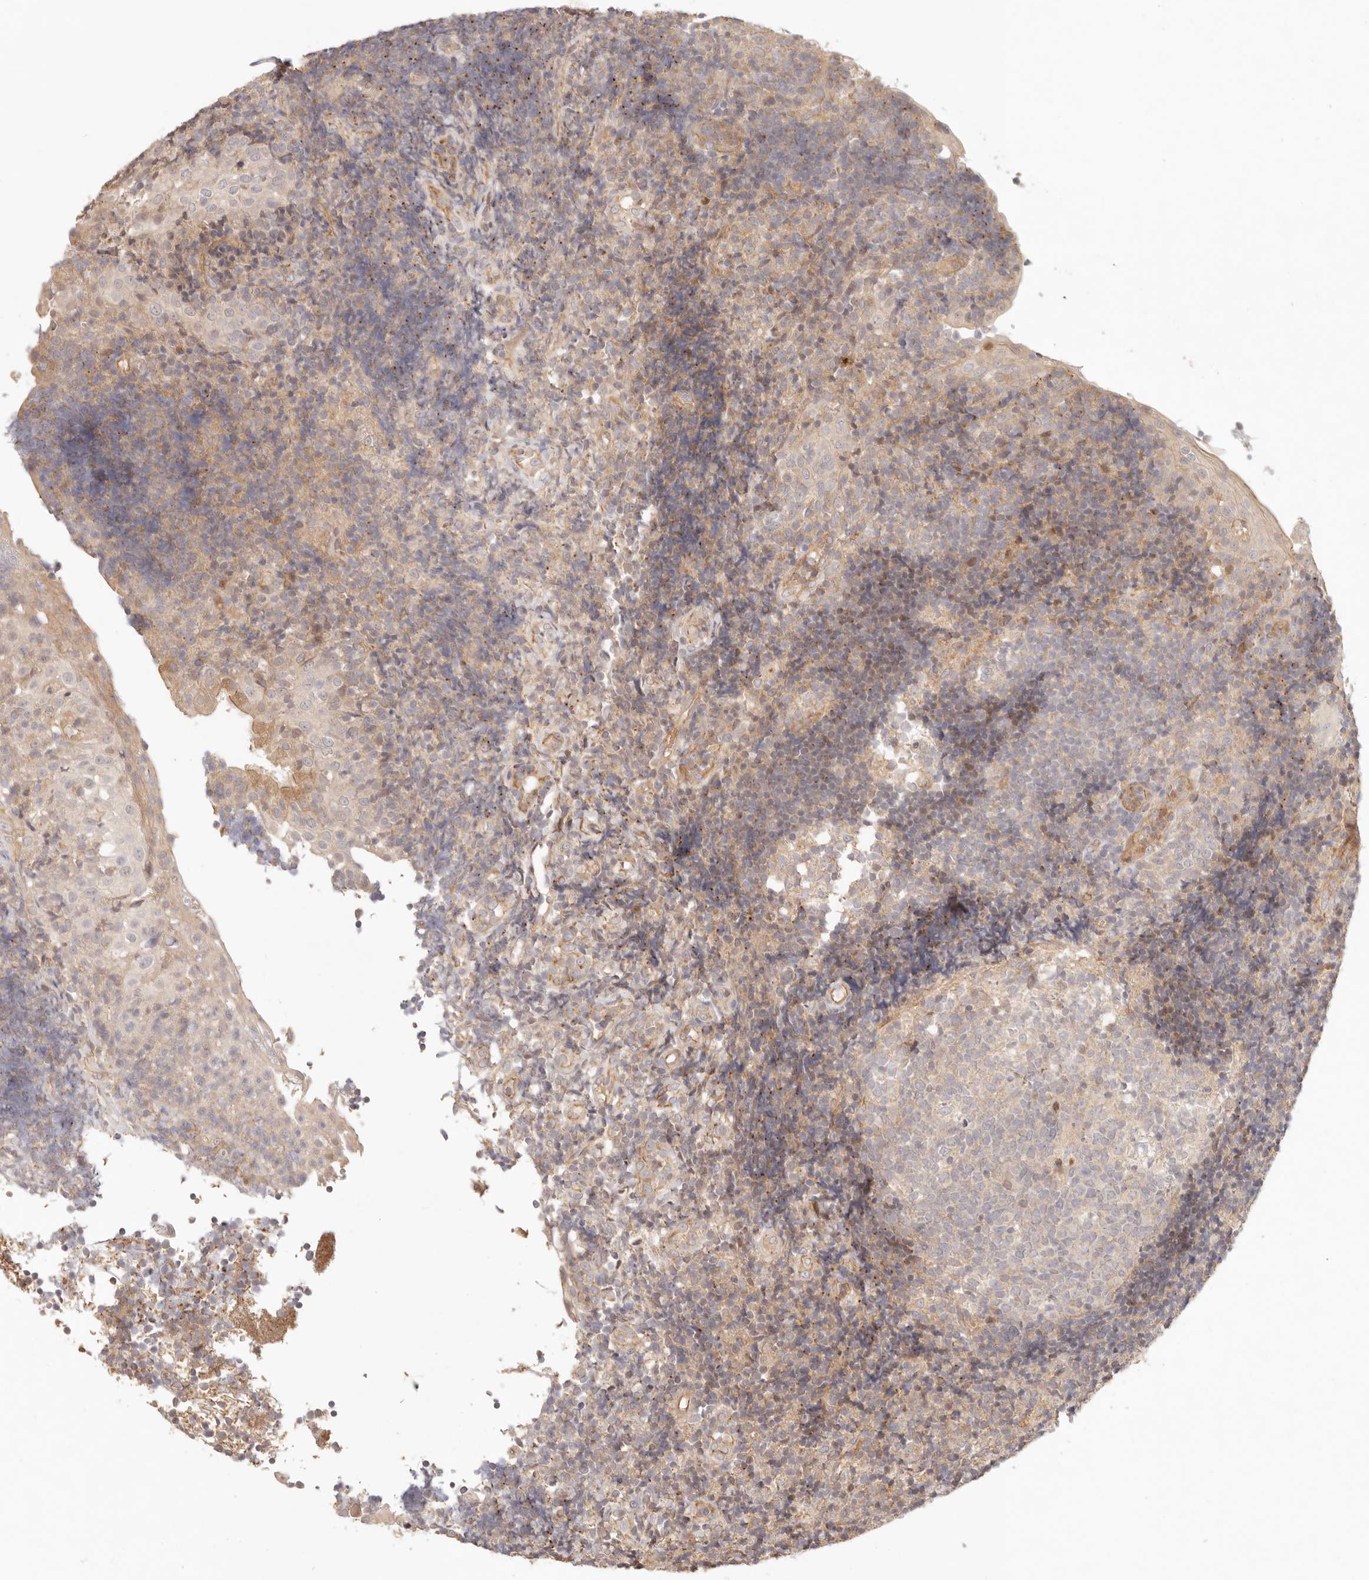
{"staining": {"intensity": "negative", "quantity": "none", "location": "none"}, "tissue": "tonsil", "cell_type": "Germinal center cells", "image_type": "normal", "snomed": [{"axis": "morphology", "description": "Normal tissue, NOS"}, {"axis": "topography", "description": "Tonsil"}], "caption": "There is no significant staining in germinal center cells of tonsil. (DAB (3,3'-diaminobenzidine) immunohistochemistry (IHC) with hematoxylin counter stain).", "gene": "PPP1R3B", "patient": {"sex": "female", "age": 40}}